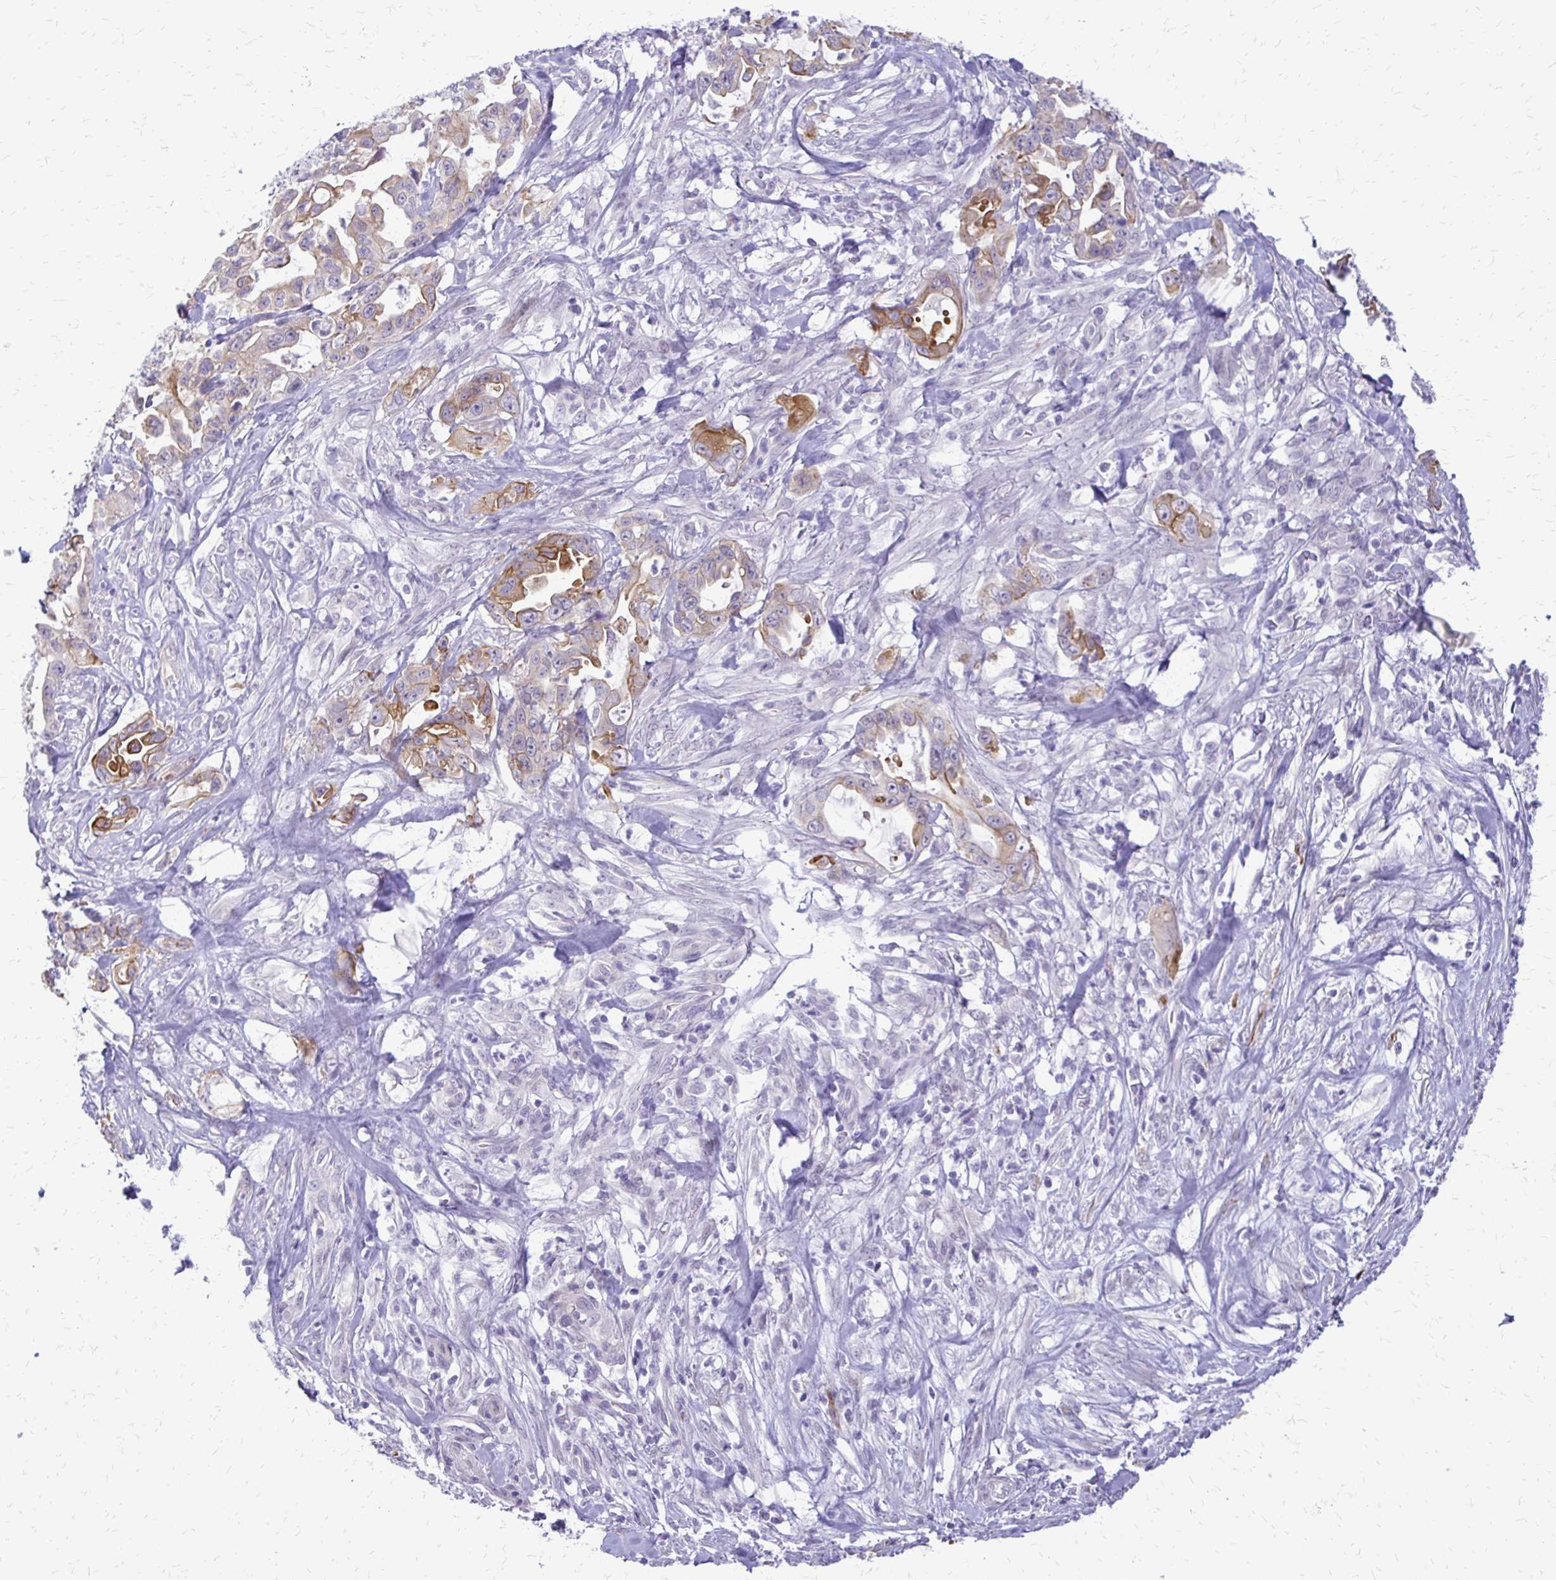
{"staining": {"intensity": "moderate", "quantity": "25%-75%", "location": "cytoplasmic/membranous"}, "tissue": "pancreatic cancer", "cell_type": "Tumor cells", "image_type": "cancer", "snomed": [{"axis": "morphology", "description": "Adenocarcinoma, NOS"}, {"axis": "topography", "description": "Pancreas"}], "caption": "Pancreatic cancer stained with DAB IHC exhibits medium levels of moderate cytoplasmic/membranous expression in approximately 25%-75% of tumor cells. Using DAB (brown) and hematoxylin (blue) stains, captured at high magnification using brightfield microscopy.", "gene": "EPYC", "patient": {"sex": "female", "age": 61}}